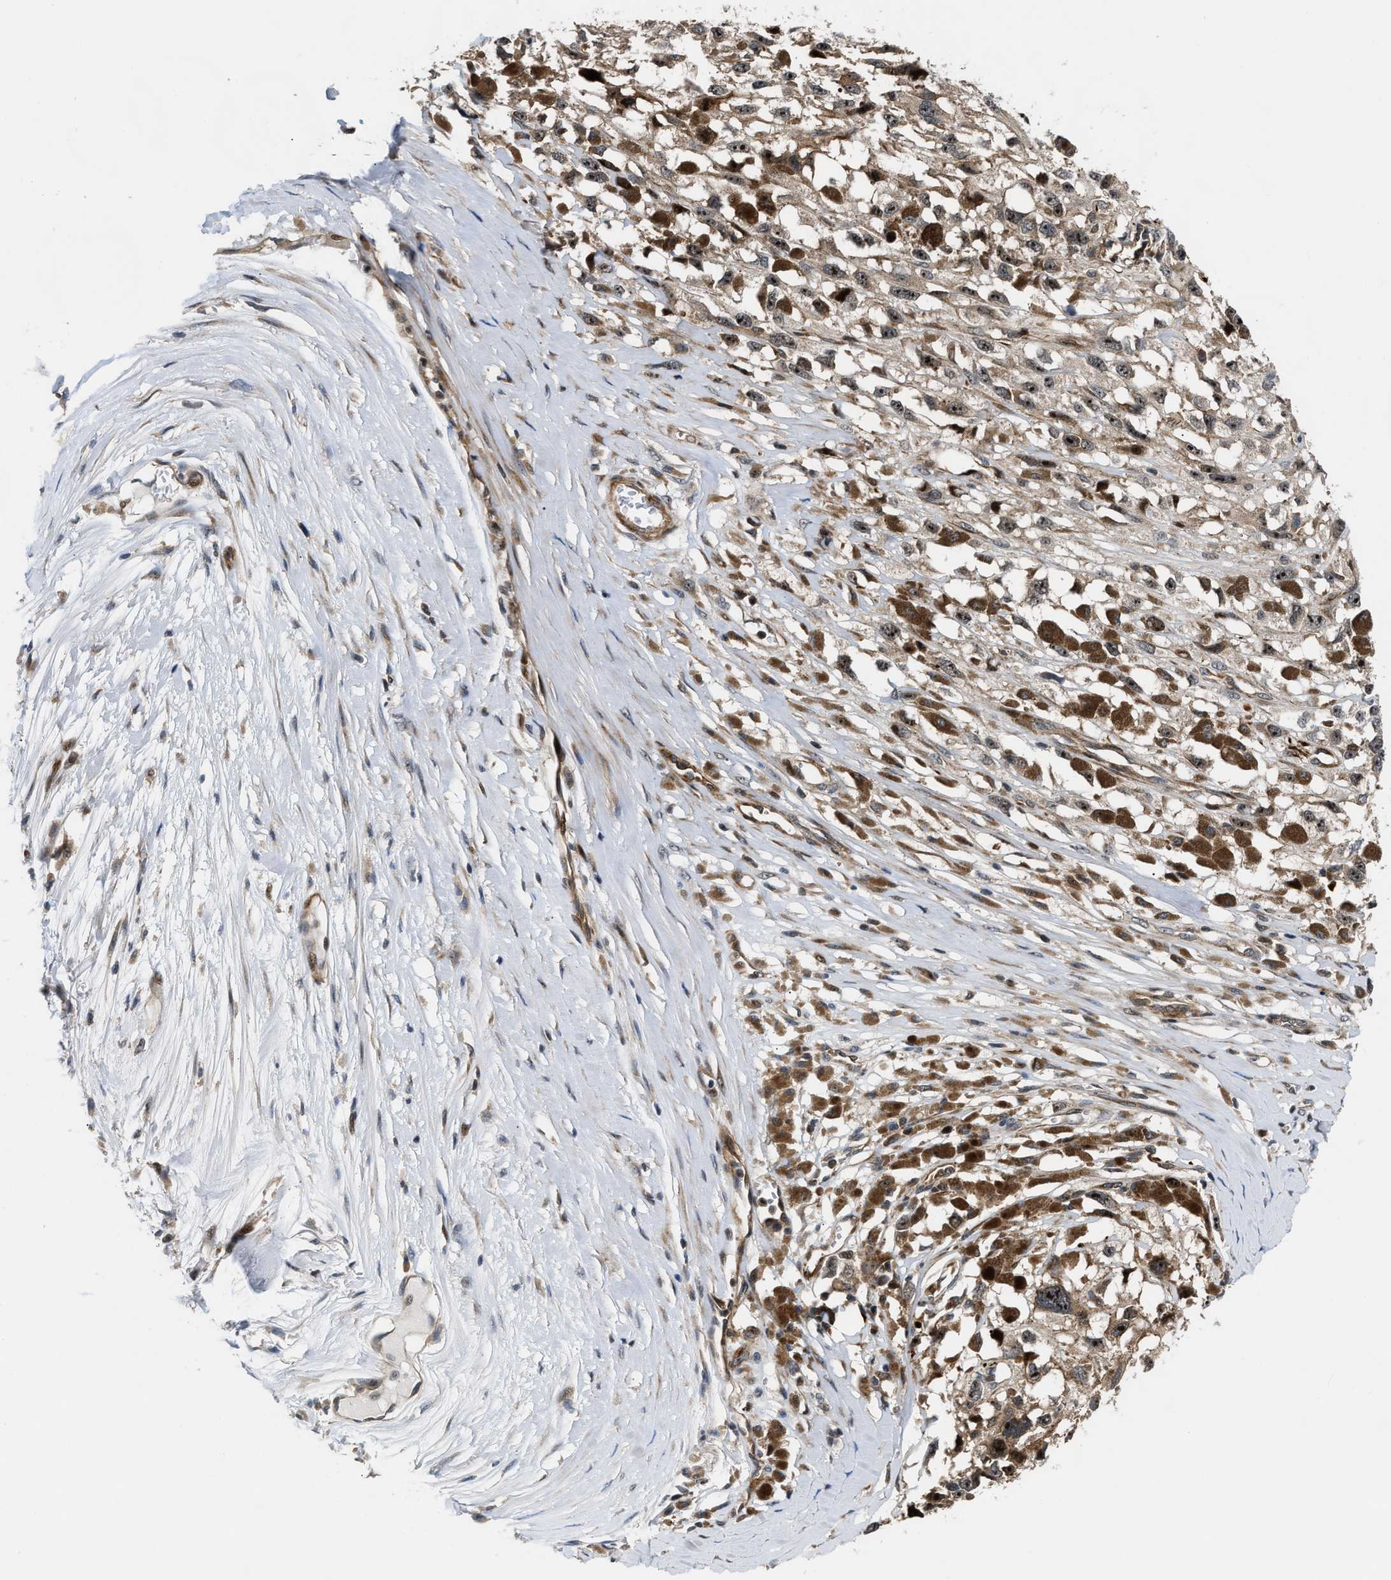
{"staining": {"intensity": "moderate", "quantity": ">75%", "location": "cytoplasmic/membranous,nuclear"}, "tissue": "melanoma", "cell_type": "Tumor cells", "image_type": "cancer", "snomed": [{"axis": "morphology", "description": "Malignant melanoma, Metastatic site"}, {"axis": "topography", "description": "Lymph node"}], "caption": "Immunohistochemical staining of human malignant melanoma (metastatic site) displays medium levels of moderate cytoplasmic/membranous and nuclear expression in about >75% of tumor cells.", "gene": "ALDH3A2", "patient": {"sex": "male", "age": 59}}